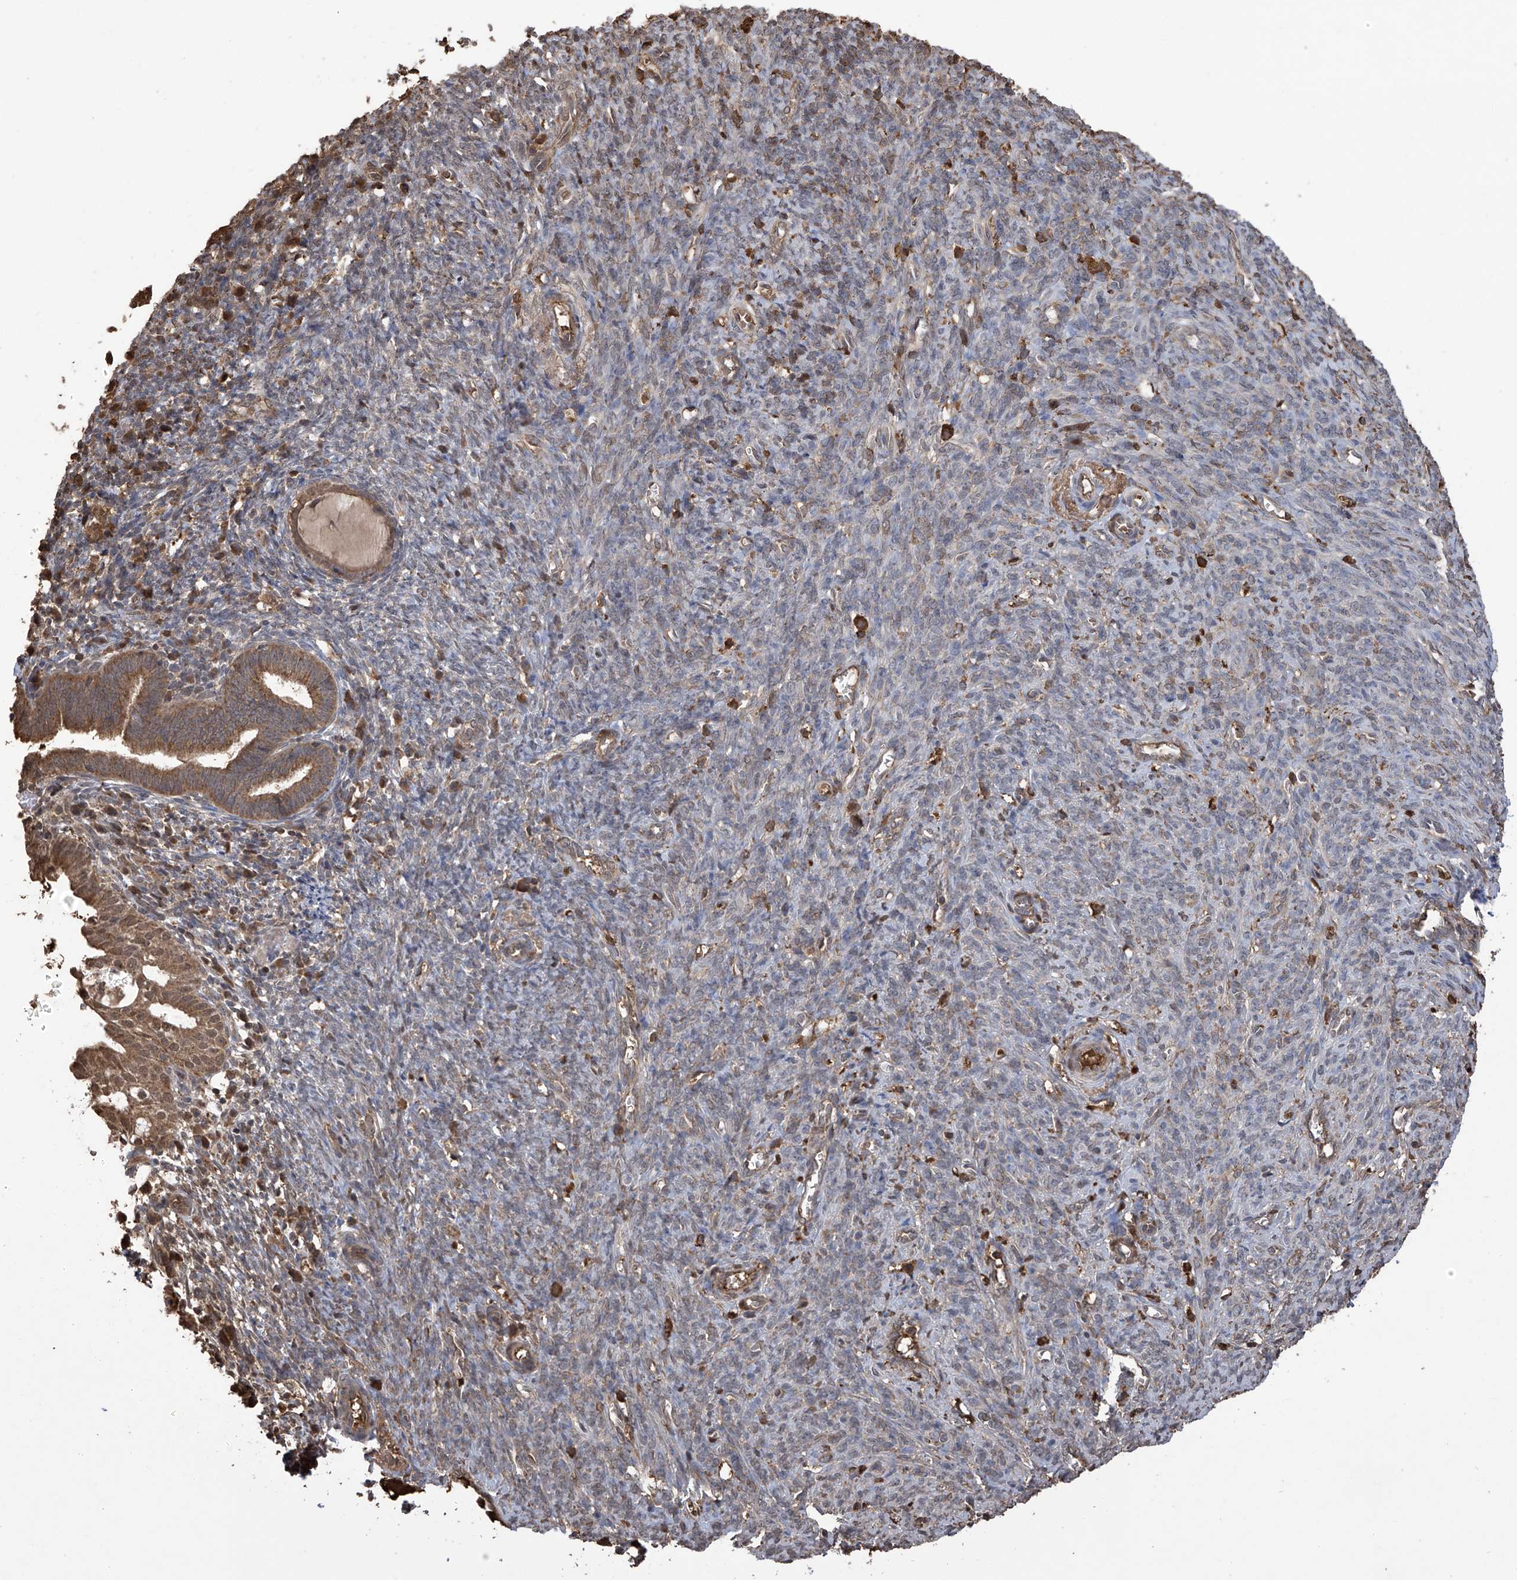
{"staining": {"intensity": "moderate", "quantity": ">75%", "location": "cytoplasmic/membranous,nuclear"}, "tissue": "endometrial cancer", "cell_type": "Tumor cells", "image_type": "cancer", "snomed": [{"axis": "morphology", "description": "Adenocarcinoma, NOS"}, {"axis": "topography", "description": "Uterus"}], "caption": "Endometrial cancer stained with immunohistochemistry (IHC) reveals moderate cytoplasmic/membranous and nuclear expression in about >75% of tumor cells.", "gene": "PNPT1", "patient": {"sex": "female", "age": 77}}